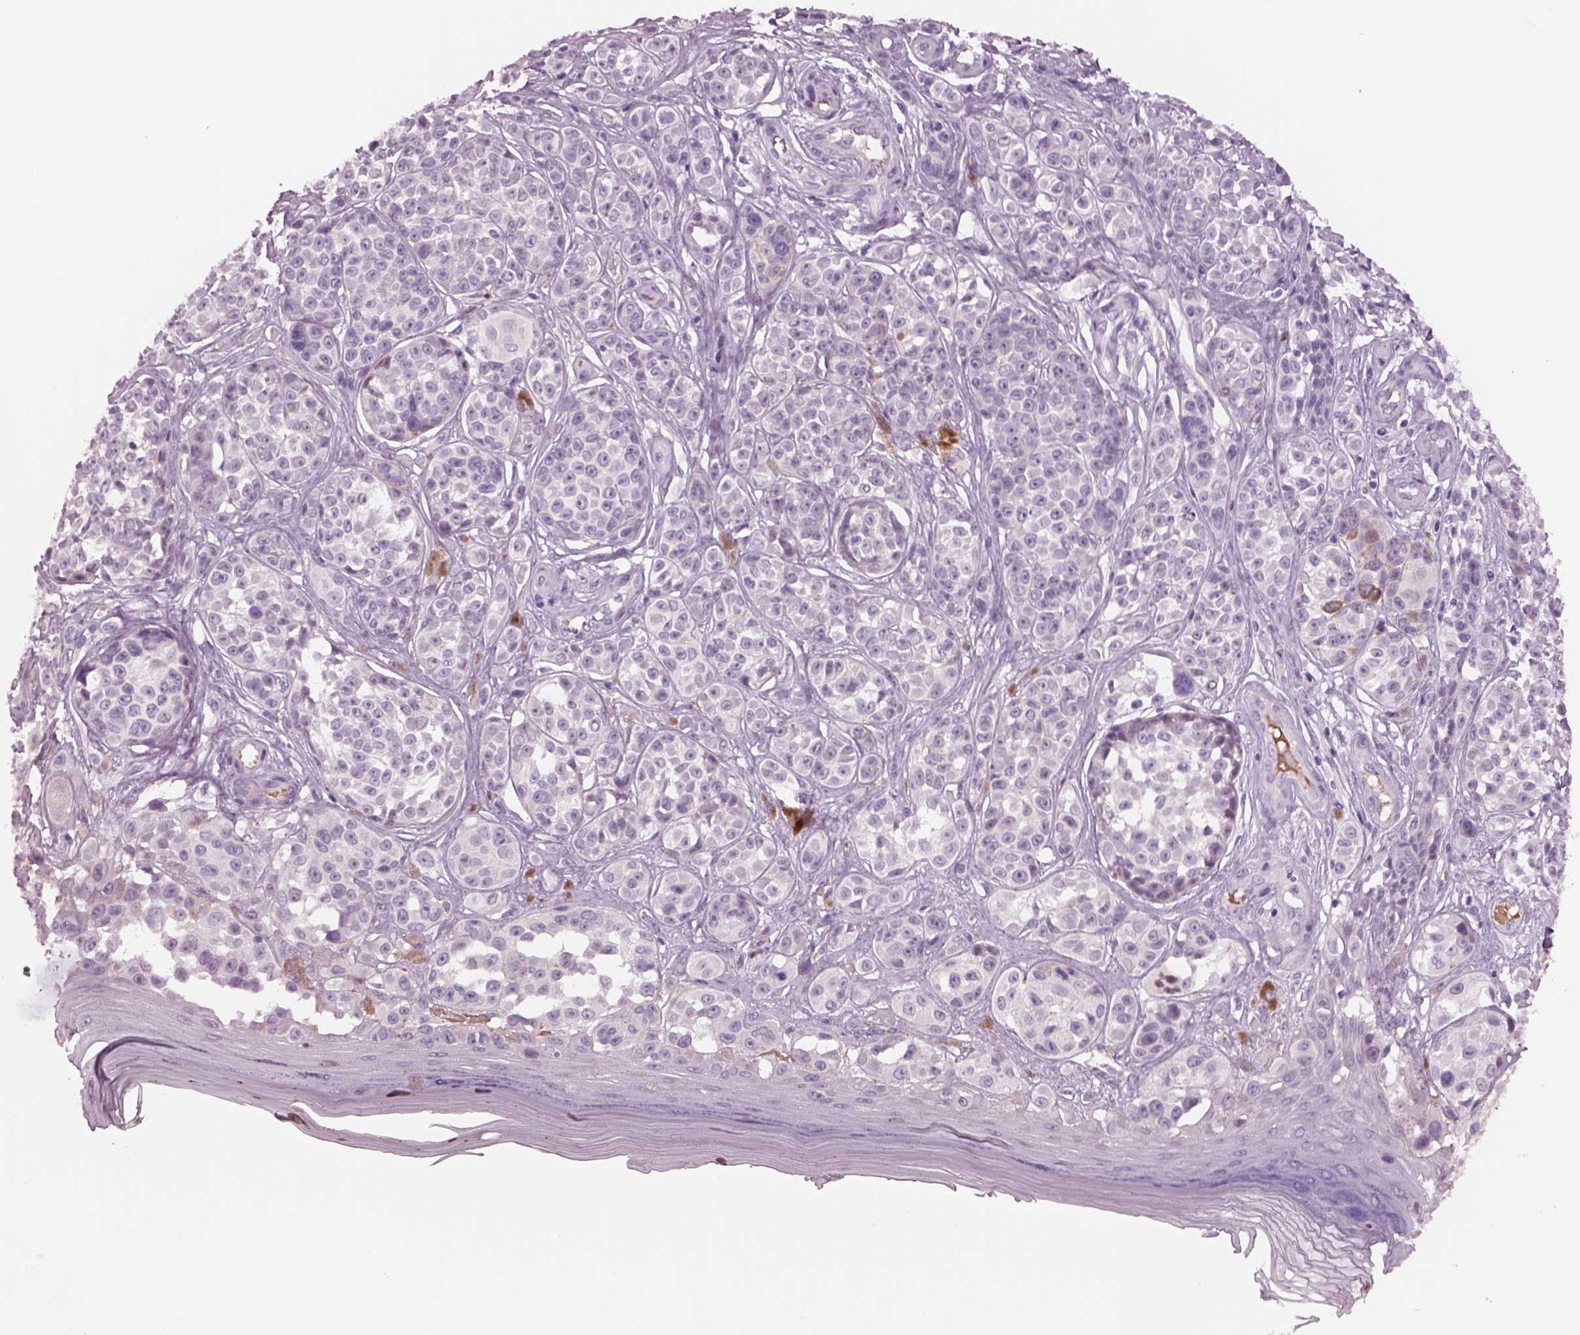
{"staining": {"intensity": "negative", "quantity": "none", "location": "none"}, "tissue": "melanoma", "cell_type": "Tumor cells", "image_type": "cancer", "snomed": [{"axis": "morphology", "description": "Malignant melanoma, NOS"}, {"axis": "topography", "description": "Skin"}], "caption": "IHC image of melanoma stained for a protein (brown), which demonstrates no expression in tumor cells.", "gene": "CYLC1", "patient": {"sex": "female", "age": 90}}